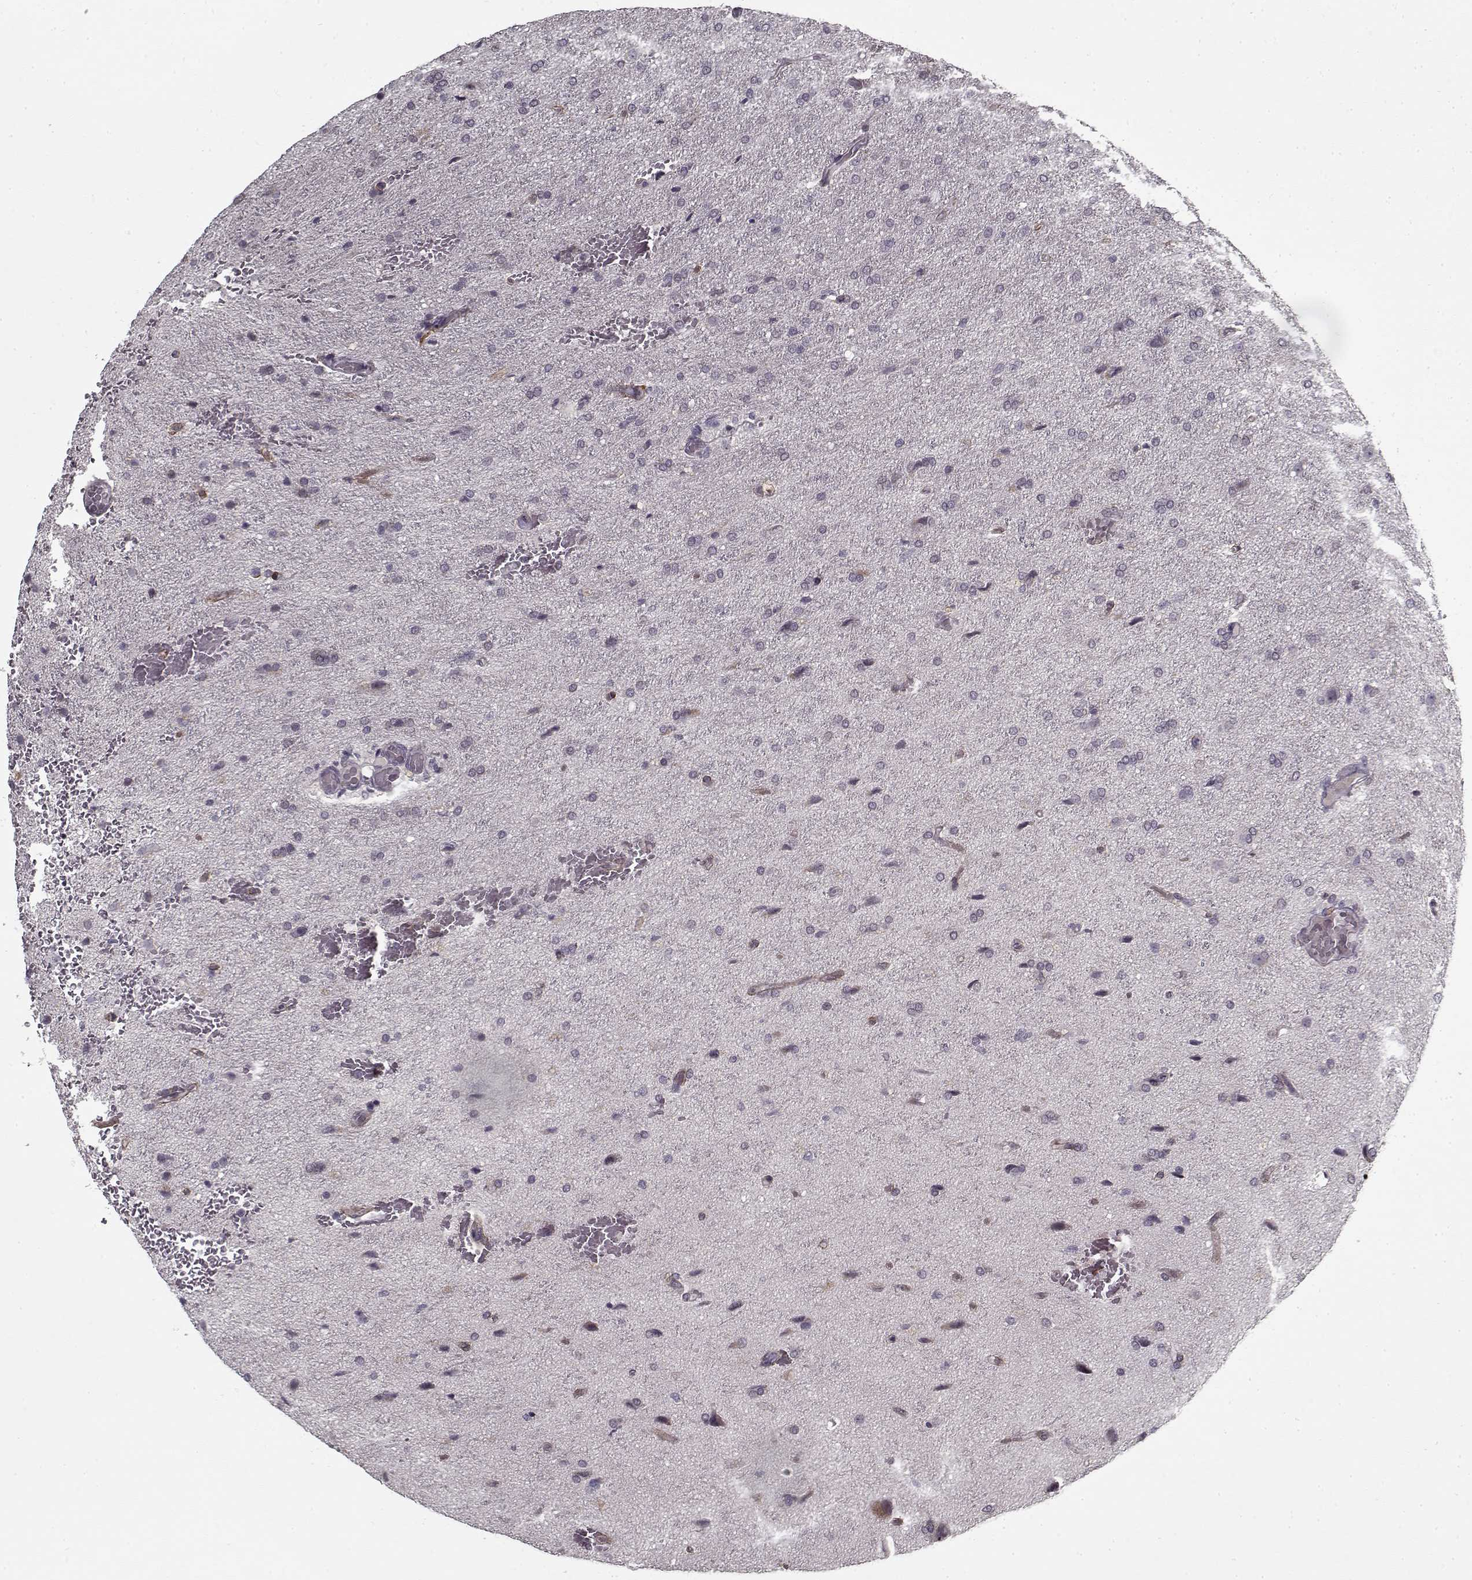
{"staining": {"intensity": "negative", "quantity": "none", "location": "none"}, "tissue": "glioma", "cell_type": "Tumor cells", "image_type": "cancer", "snomed": [{"axis": "morphology", "description": "Glioma, malignant, High grade"}, {"axis": "topography", "description": "Brain"}], "caption": "Tumor cells are negative for brown protein staining in malignant glioma (high-grade).", "gene": "LAMA2", "patient": {"sex": "male", "age": 68}}